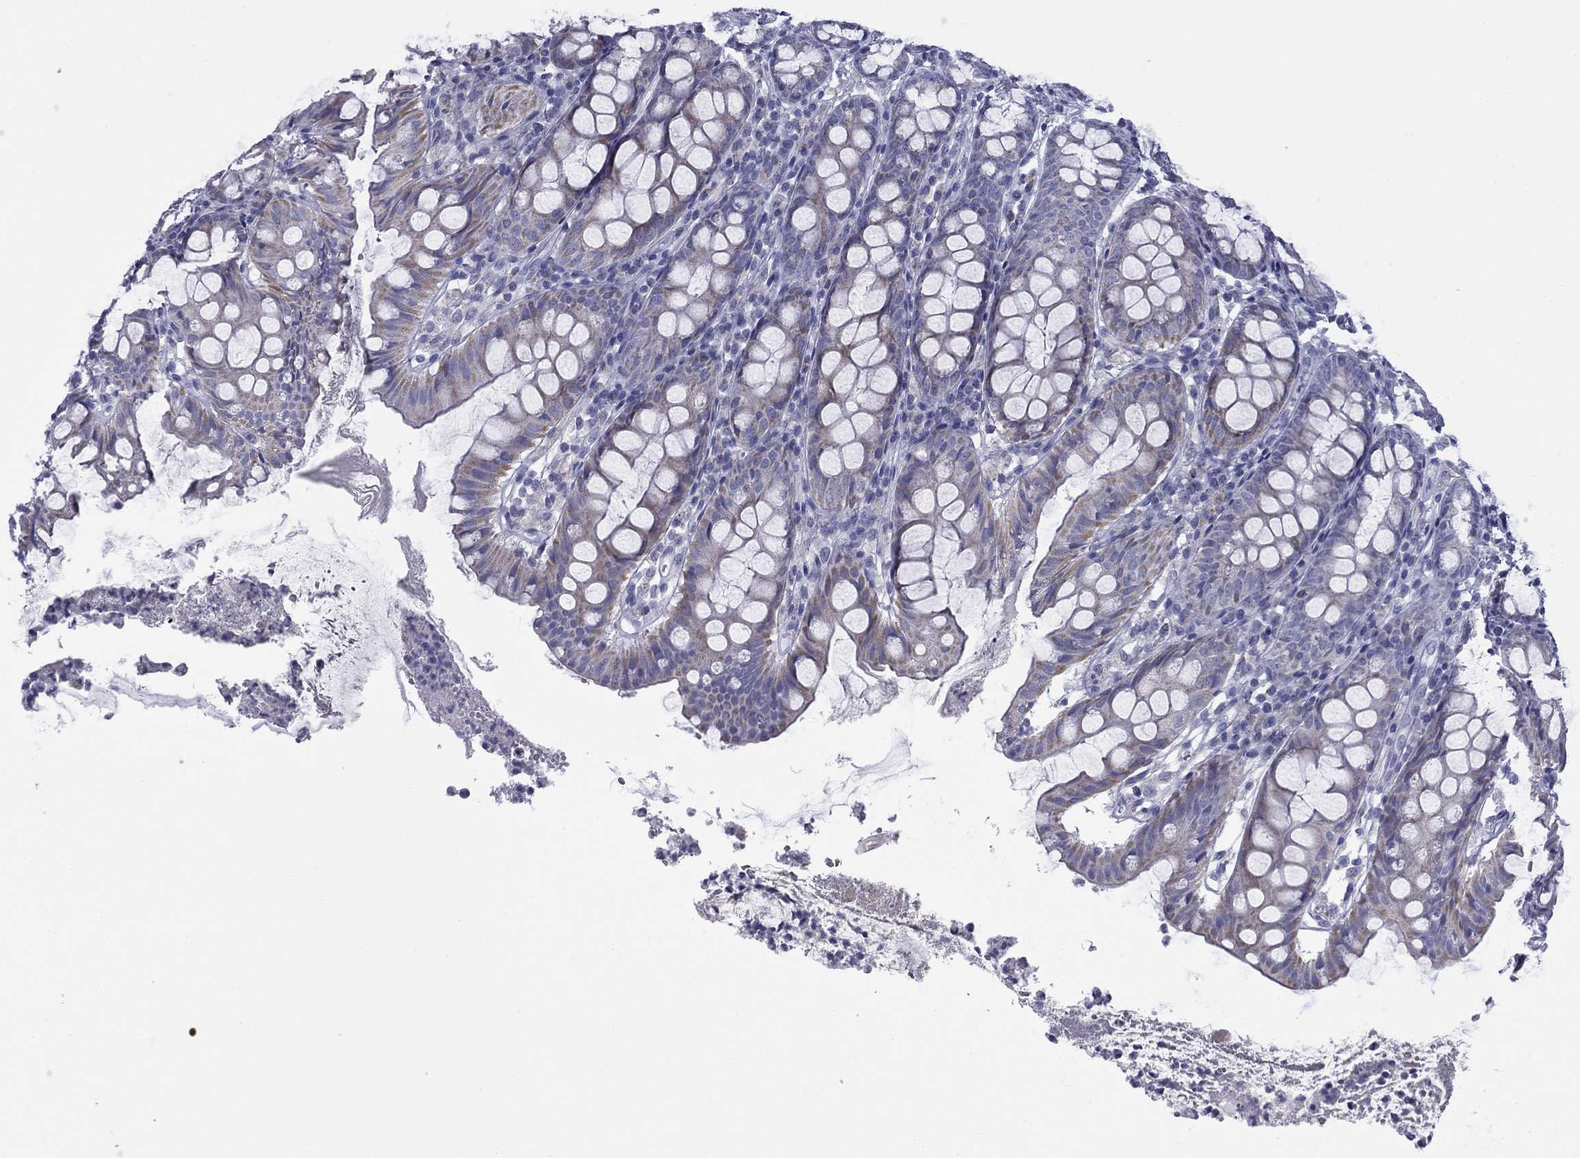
{"staining": {"intensity": "negative", "quantity": "none", "location": "none"}, "tissue": "colon", "cell_type": "Endothelial cells", "image_type": "normal", "snomed": [{"axis": "morphology", "description": "Normal tissue, NOS"}, {"axis": "topography", "description": "Colon"}], "caption": "A high-resolution image shows immunohistochemistry (IHC) staining of normal colon, which shows no significant staining in endothelial cells. (Immunohistochemistry (ihc), brightfield microscopy, high magnification).", "gene": "ZP2", "patient": {"sex": "female", "age": 84}}